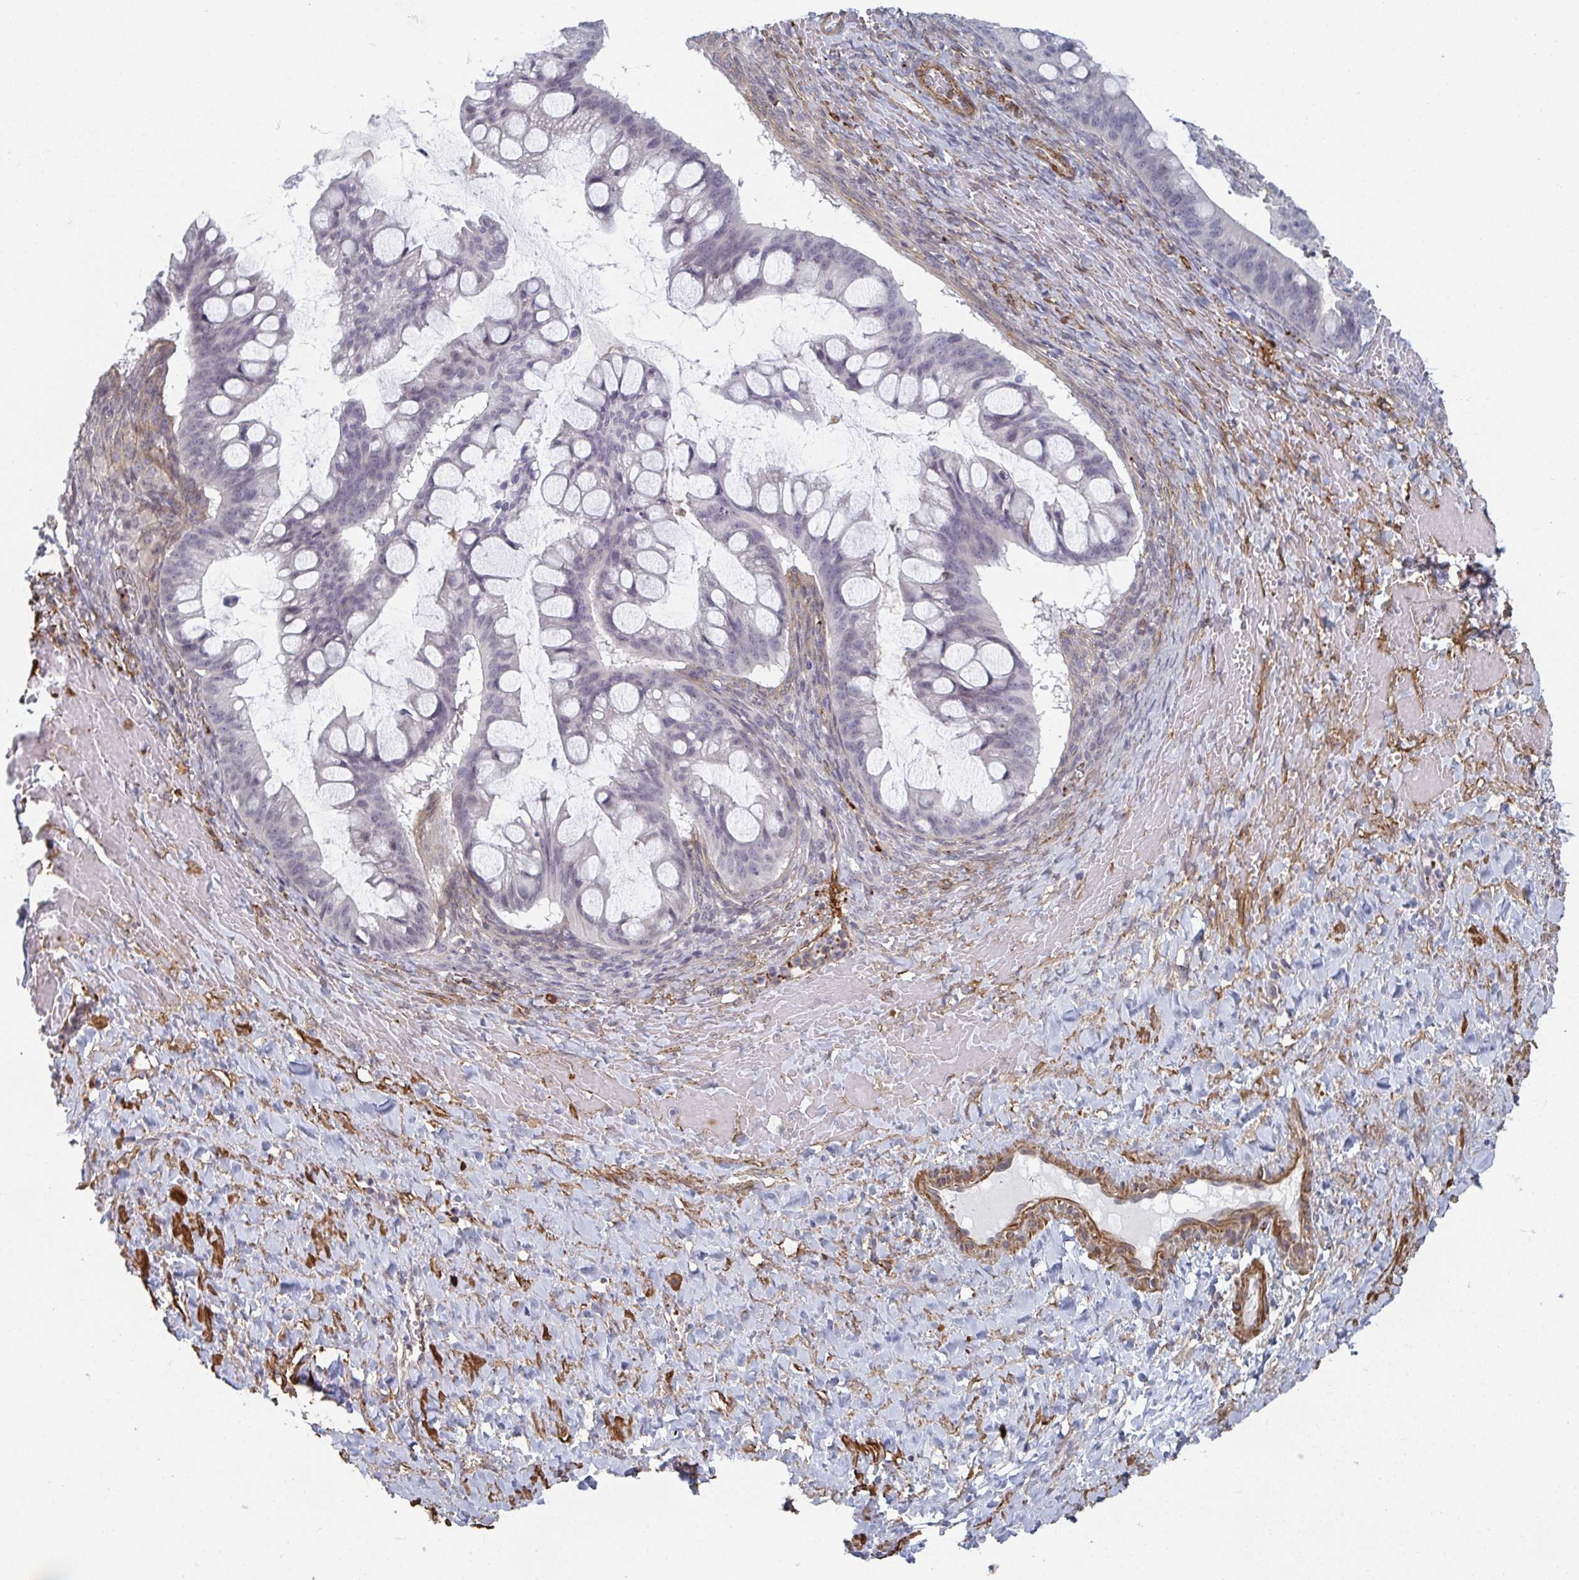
{"staining": {"intensity": "negative", "quantity": "none", "location": "none"}, "tissue": "ovarian cancer", "cell_type": "Tumor cells", "image_type": "cancer", "snomed": [{"axis": "morphology", "description": "Cystadenocarcinoma, mucinous, NOS"}, {"axis": "topography", "description": "Ovary"}], "caption": "This histopathology image is of ovarian cancer (mucinous cystadenocarcinoma) stained with immunohistochemistry to label a protein in brown with the nuclei are counter-stained blue. There is no expression in tumor cells.", "gene": "NEURL4", "patient": {"sex": "female", "age": 73}}